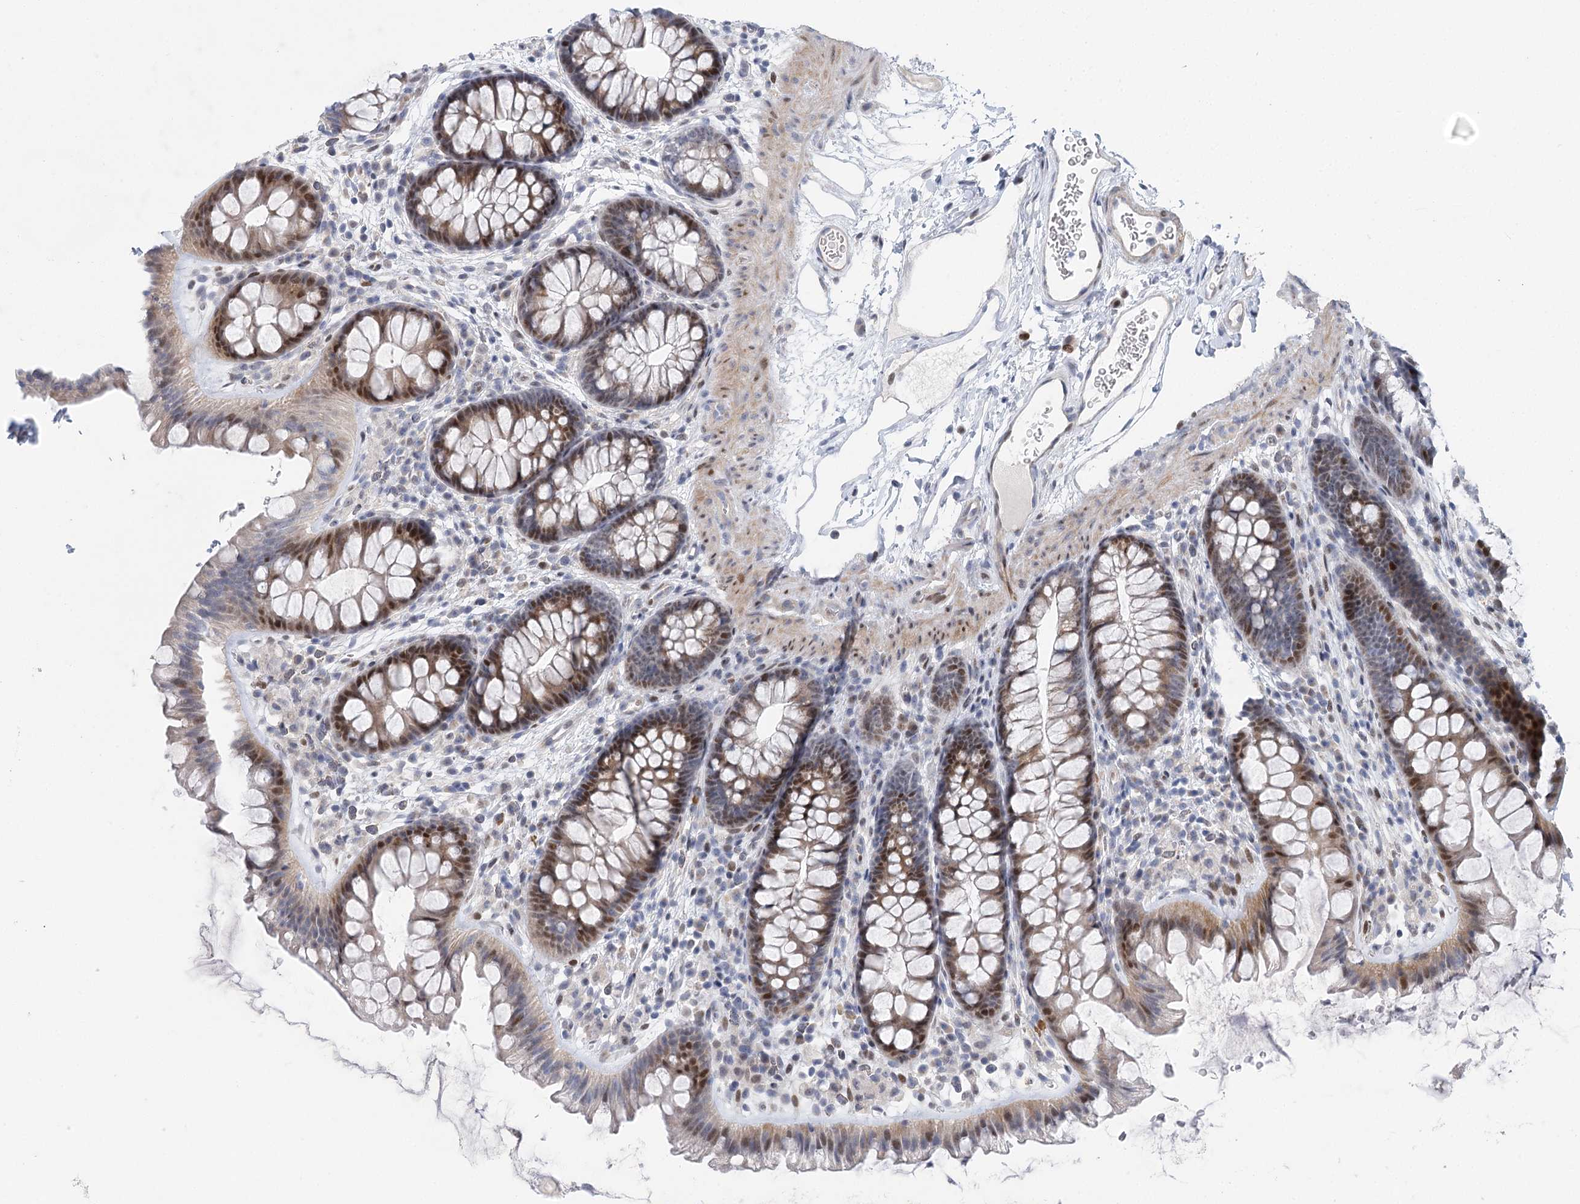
{"staining": {"intensity": "weak", "quantity": ">75%", "location": "cytoplasmic/membranous,nuclear"}, "tissue": "colon", "cell_type": "Endothelial cells", "image_type": "normal", "snomed": [{"axis": "morphology", "description": "Normal tissue, NOS"}, {"axis": "topography", "description": "Colon"}], "caption": "Approximately >75% of endothelial cells in normal colon exhibit weak cytoplasmic/membranous,nuclear protein positivity as visualized by brown immunohistochemical staining.", "gene": "CAMTA1", "patient": {"sex": "female", "age": 62}}